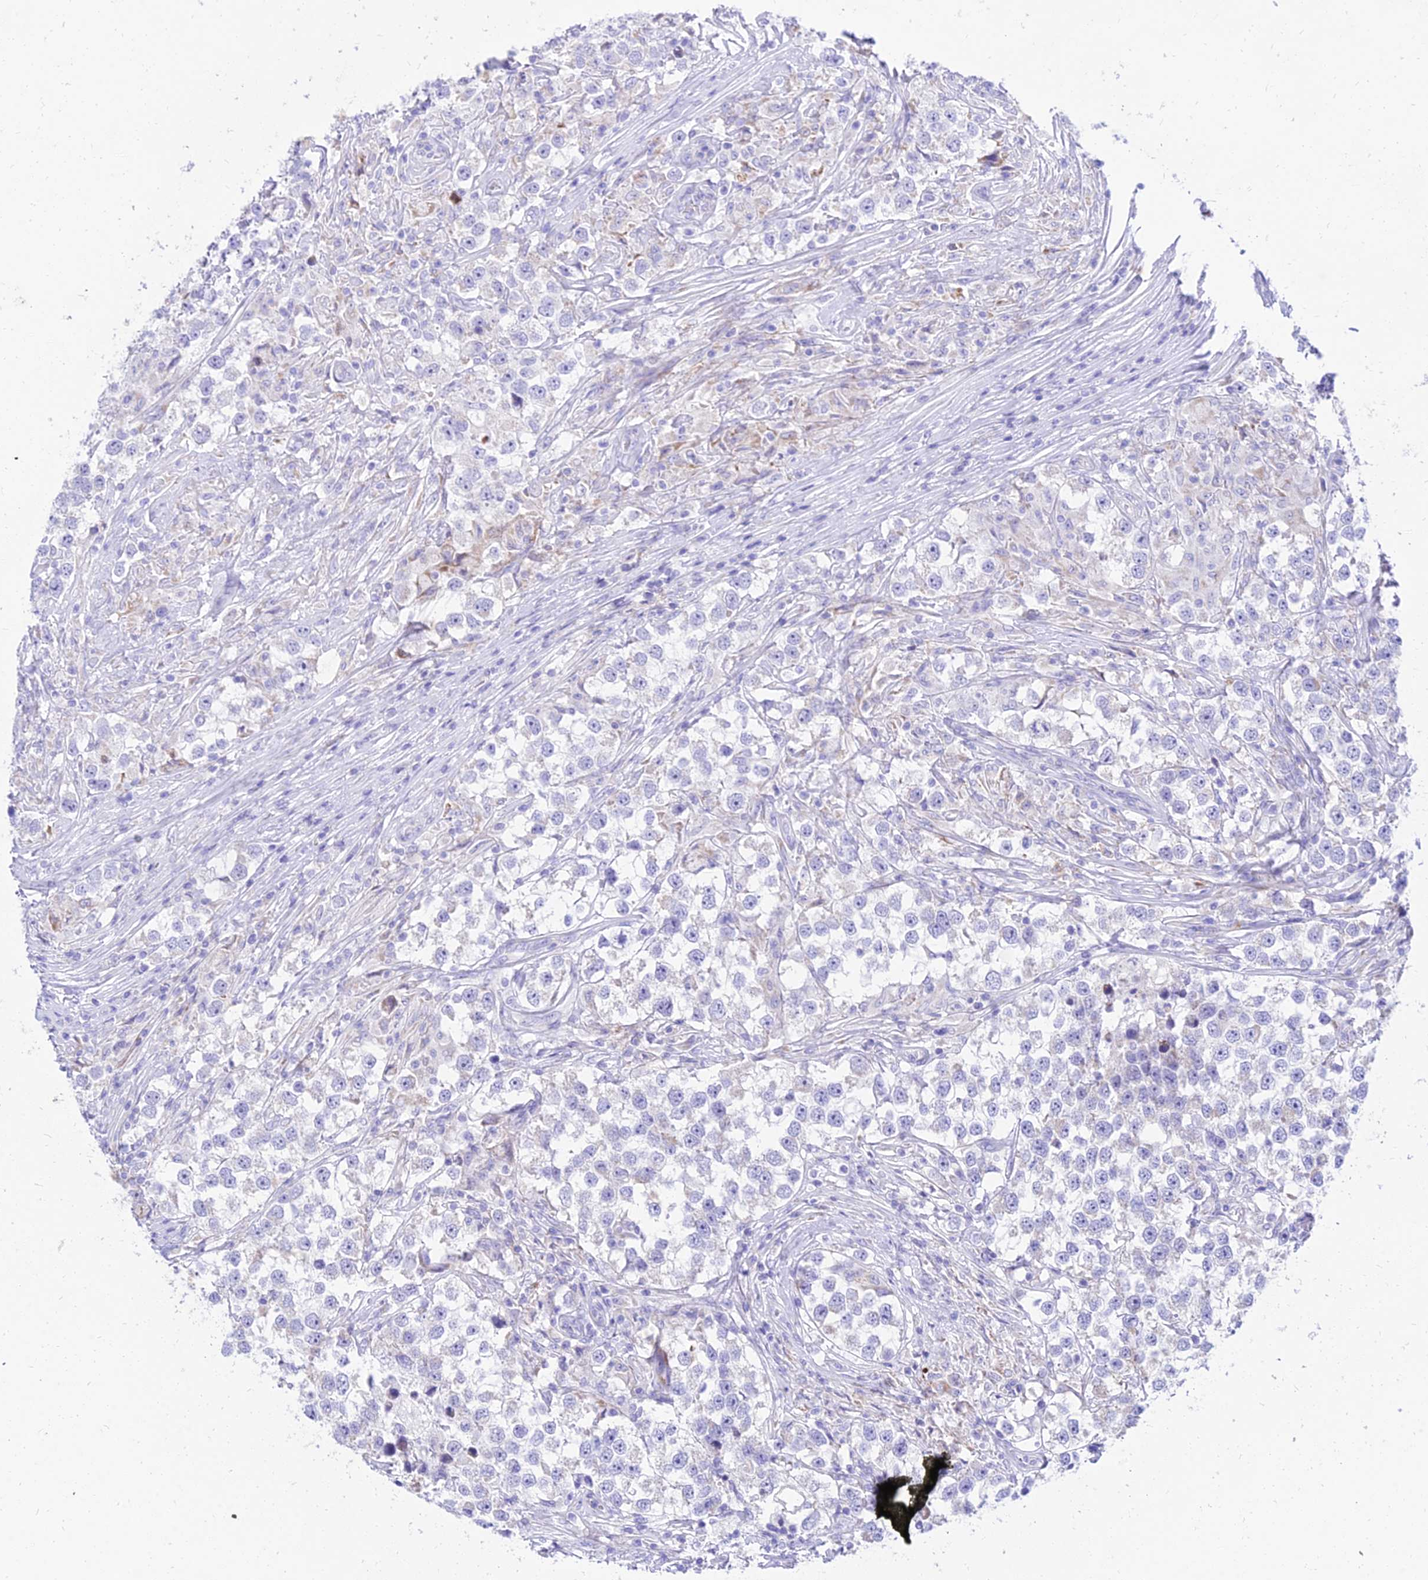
{"staining": {"intensity": "negative", "quantity": "none", "location": "none"}, "tissue": "testis cancer", "cell_type": "Tumor cells", "image_type": "cancer", "snomed": [{"axis": "morphology", "description": "Seminoma, NOS"}, {"axis": "topography", "description": "Testis"}], "caption": "A high-resolution photomicrograph shows immunohistochemistry staining of testis cancer, which shows no significant staining in tumor cells.", "gene": "PKN3", "patient": {"sex": "male", "age": 46}}